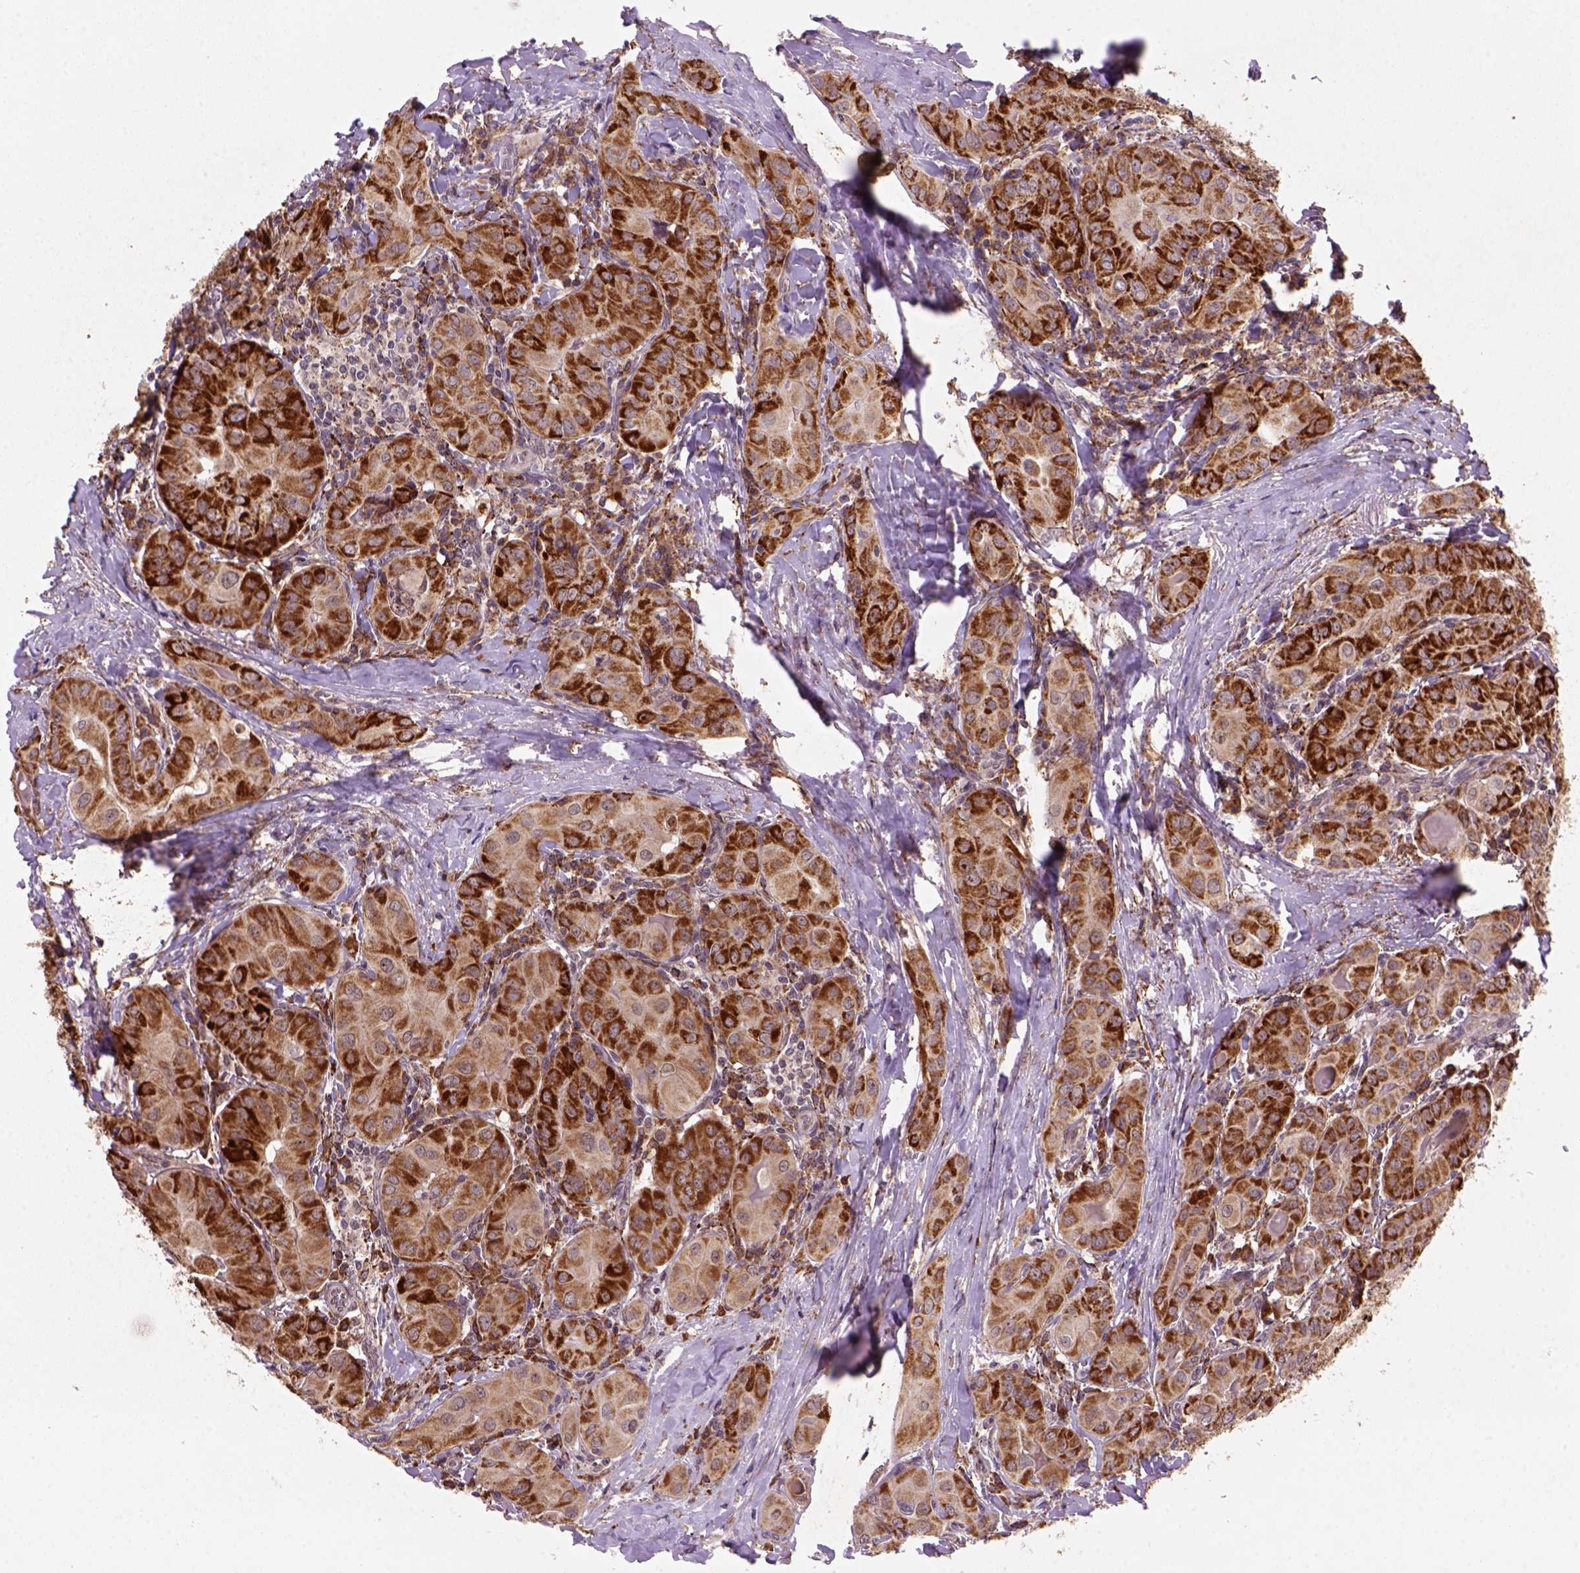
{"staining": {"intensity": "strong", "quantity": ">75%", "location": "cytoplasmic/membranous"}, "tissue": "thyroid cancer", "cell_type": "Tumor cells", "image_type": "cancer", "snomed": [{"axis": "morphology", "description": "Papillary adenocarcinoma, NOS"}, {"axis": "topography", "description": "Thyroid gland"}], "caption": "Papillary adenocarcinoma (thyroid) tissue shows strong cytoplasmic/membranous expression in about >75% of tumor cells, visualized by immunohistochemistry.", "gene": "FZD7", "patient": {"sex": "female", "age": 37}}